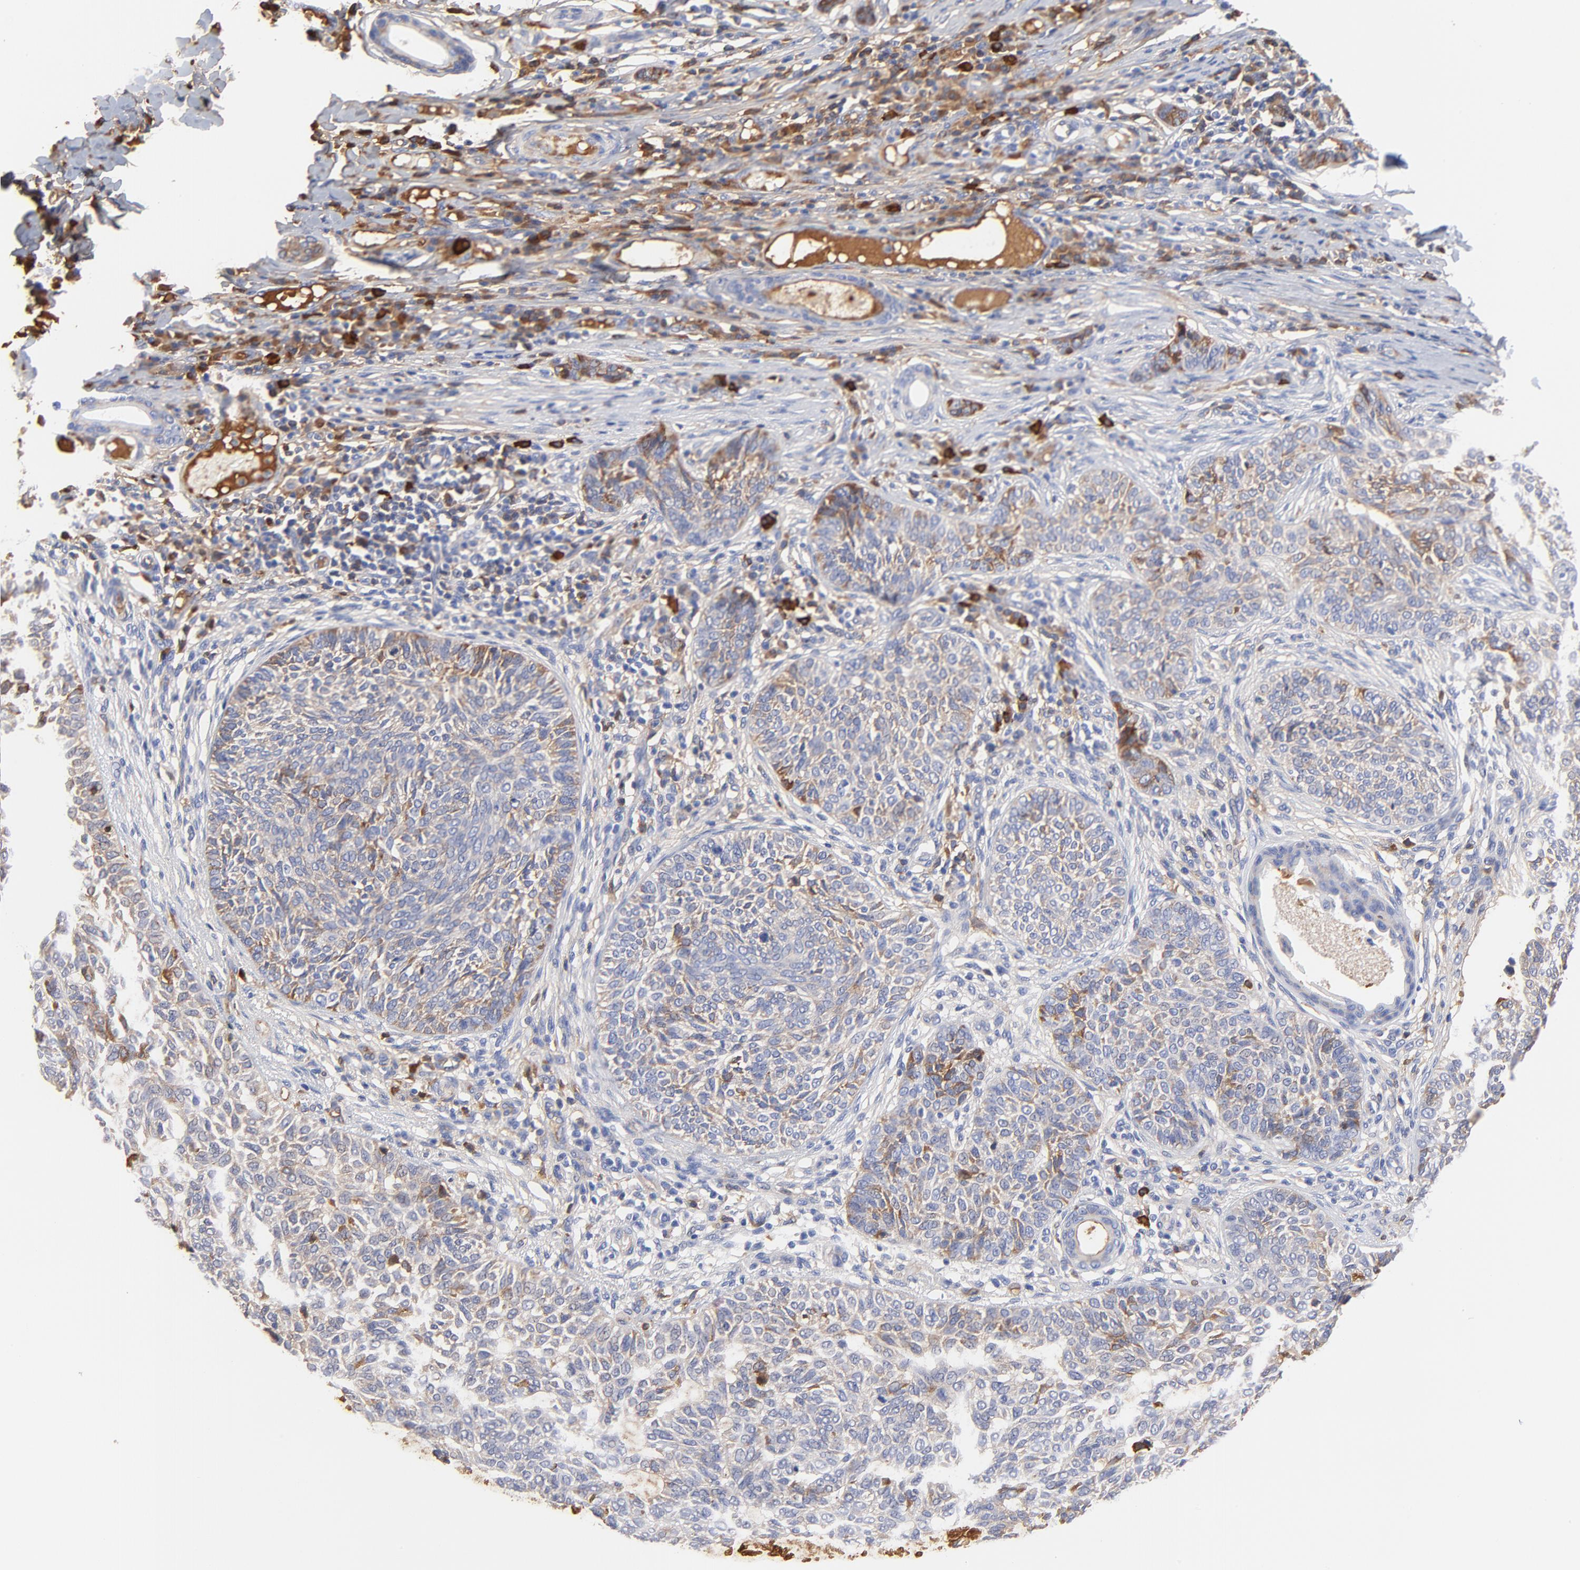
{"staining": {"intensity": "weak", "quantity": "25%-75%", "location": "cytoplasmic/membranous"}, "tissue": "skin cancer", "cell_type": "Tumor cells", "image_type": "cancer", "snomed": [{"axis": "morphology", "description": "Basal cell carcinoma"}, {"axis": "topography", "description": "Skin"}], "caption": "Protein expression analysis of skin cancer reveals weak cytoplasmic/membranous positivity in approximately 25%-75% of tumor cells. (Brightfield microscopy of DAB IHC at high magnification).", "gene": "IGLV3-10", "patient": {"sex": "male", "age": 87}}